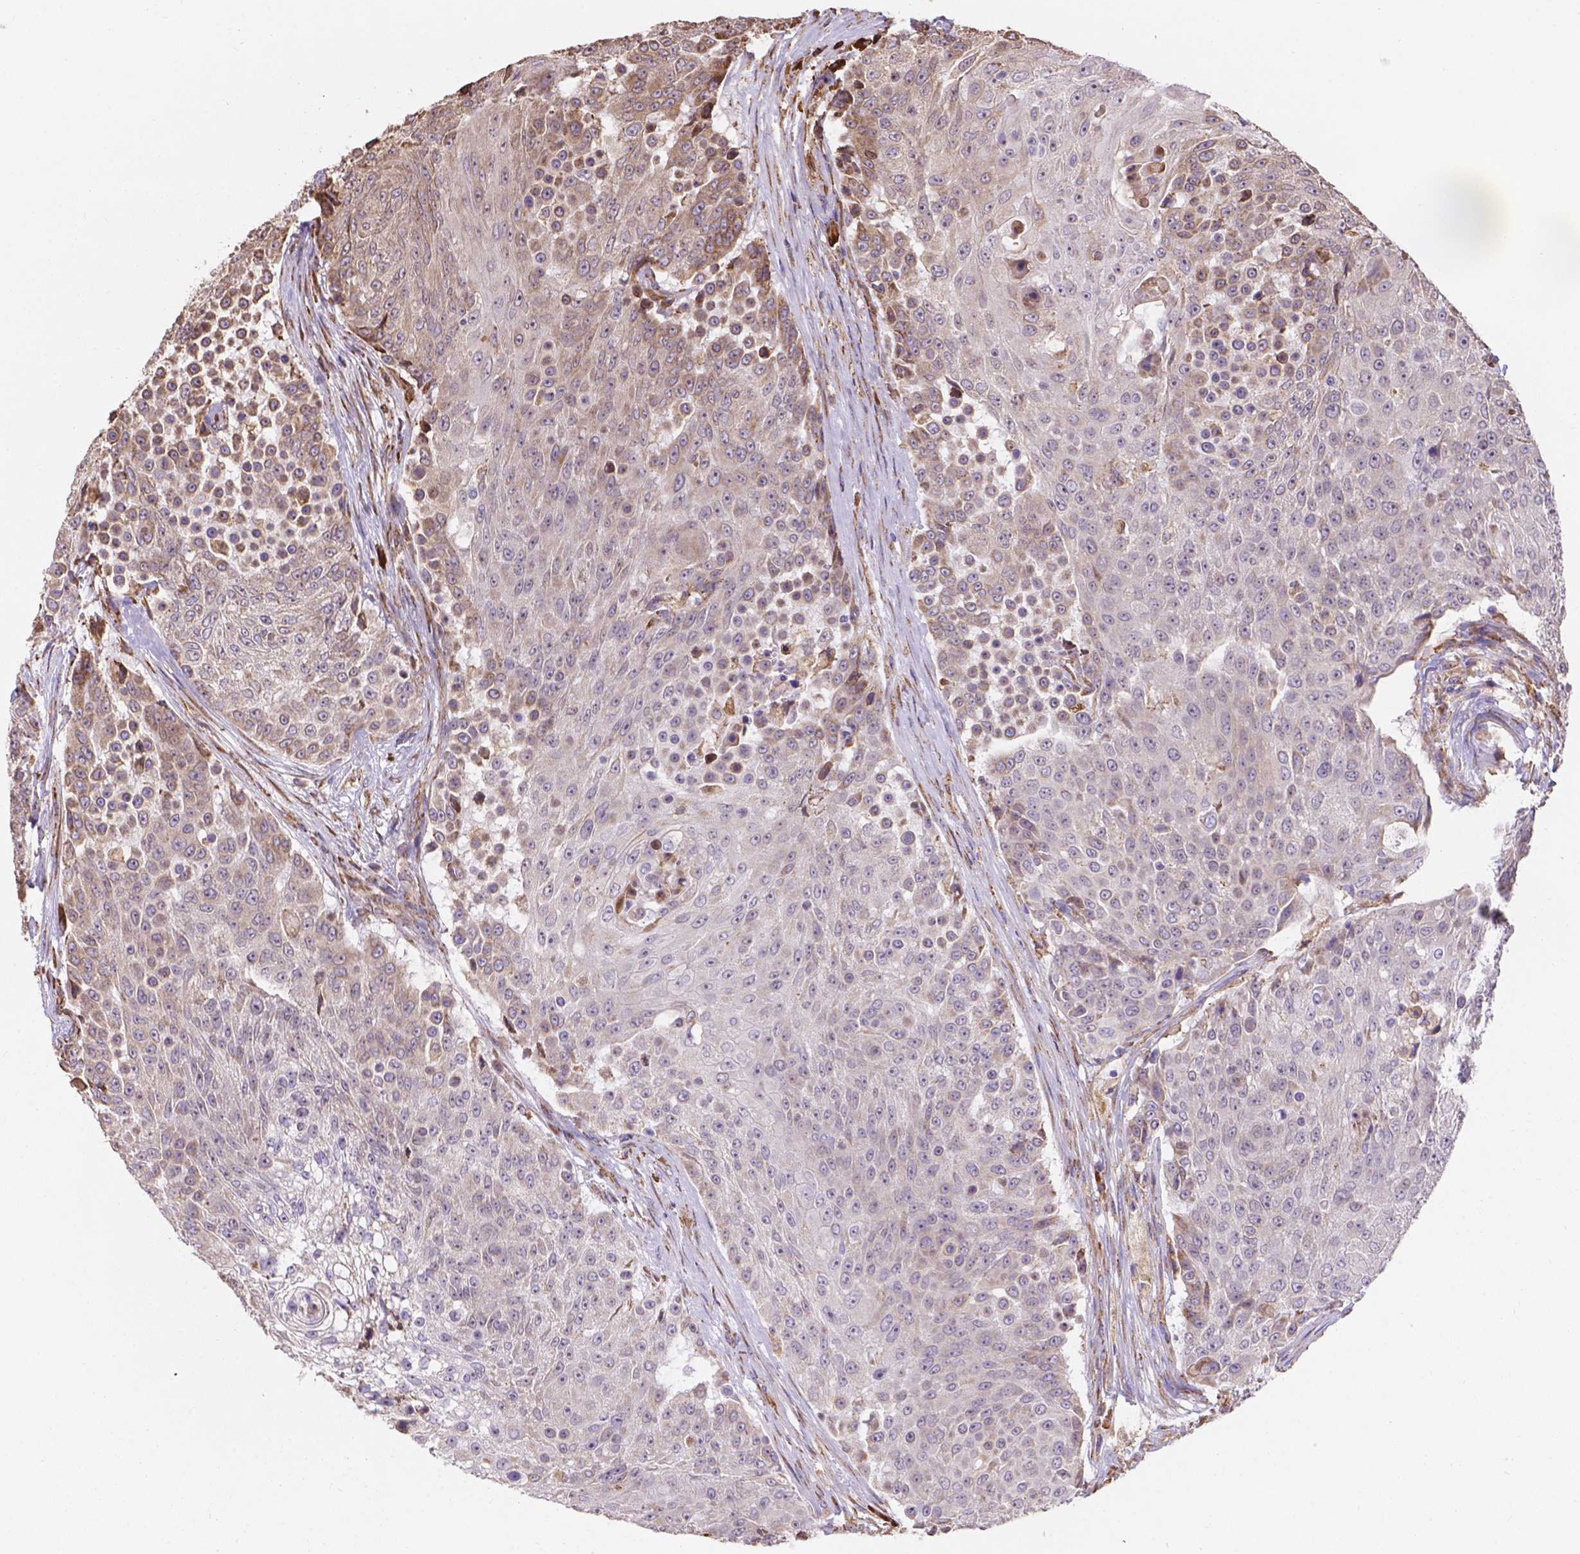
{"staining": {"intensity": "weak", "quantity": "<25%", "location": "cytoplasmic/membranous"}, "tissue": "urothelial cancer", "cell_type": "Tumor cells", "image_type": "cancer", "snomed": [{"axis": "morphology", "description": "Urothelial carcinoma, High grade"}, {"axis": "topography", "description": "Urinary bladder"}], "caption": "This image is of urothelial carcinoma (high-grade) stained with immunohistochemistry (IHC) to label a protein in brown with the nuclei are counter-stained blue. There is no staining in tumor cells.", "gene": "IPO11", "patient": {"sex": "female", "age": 63}}